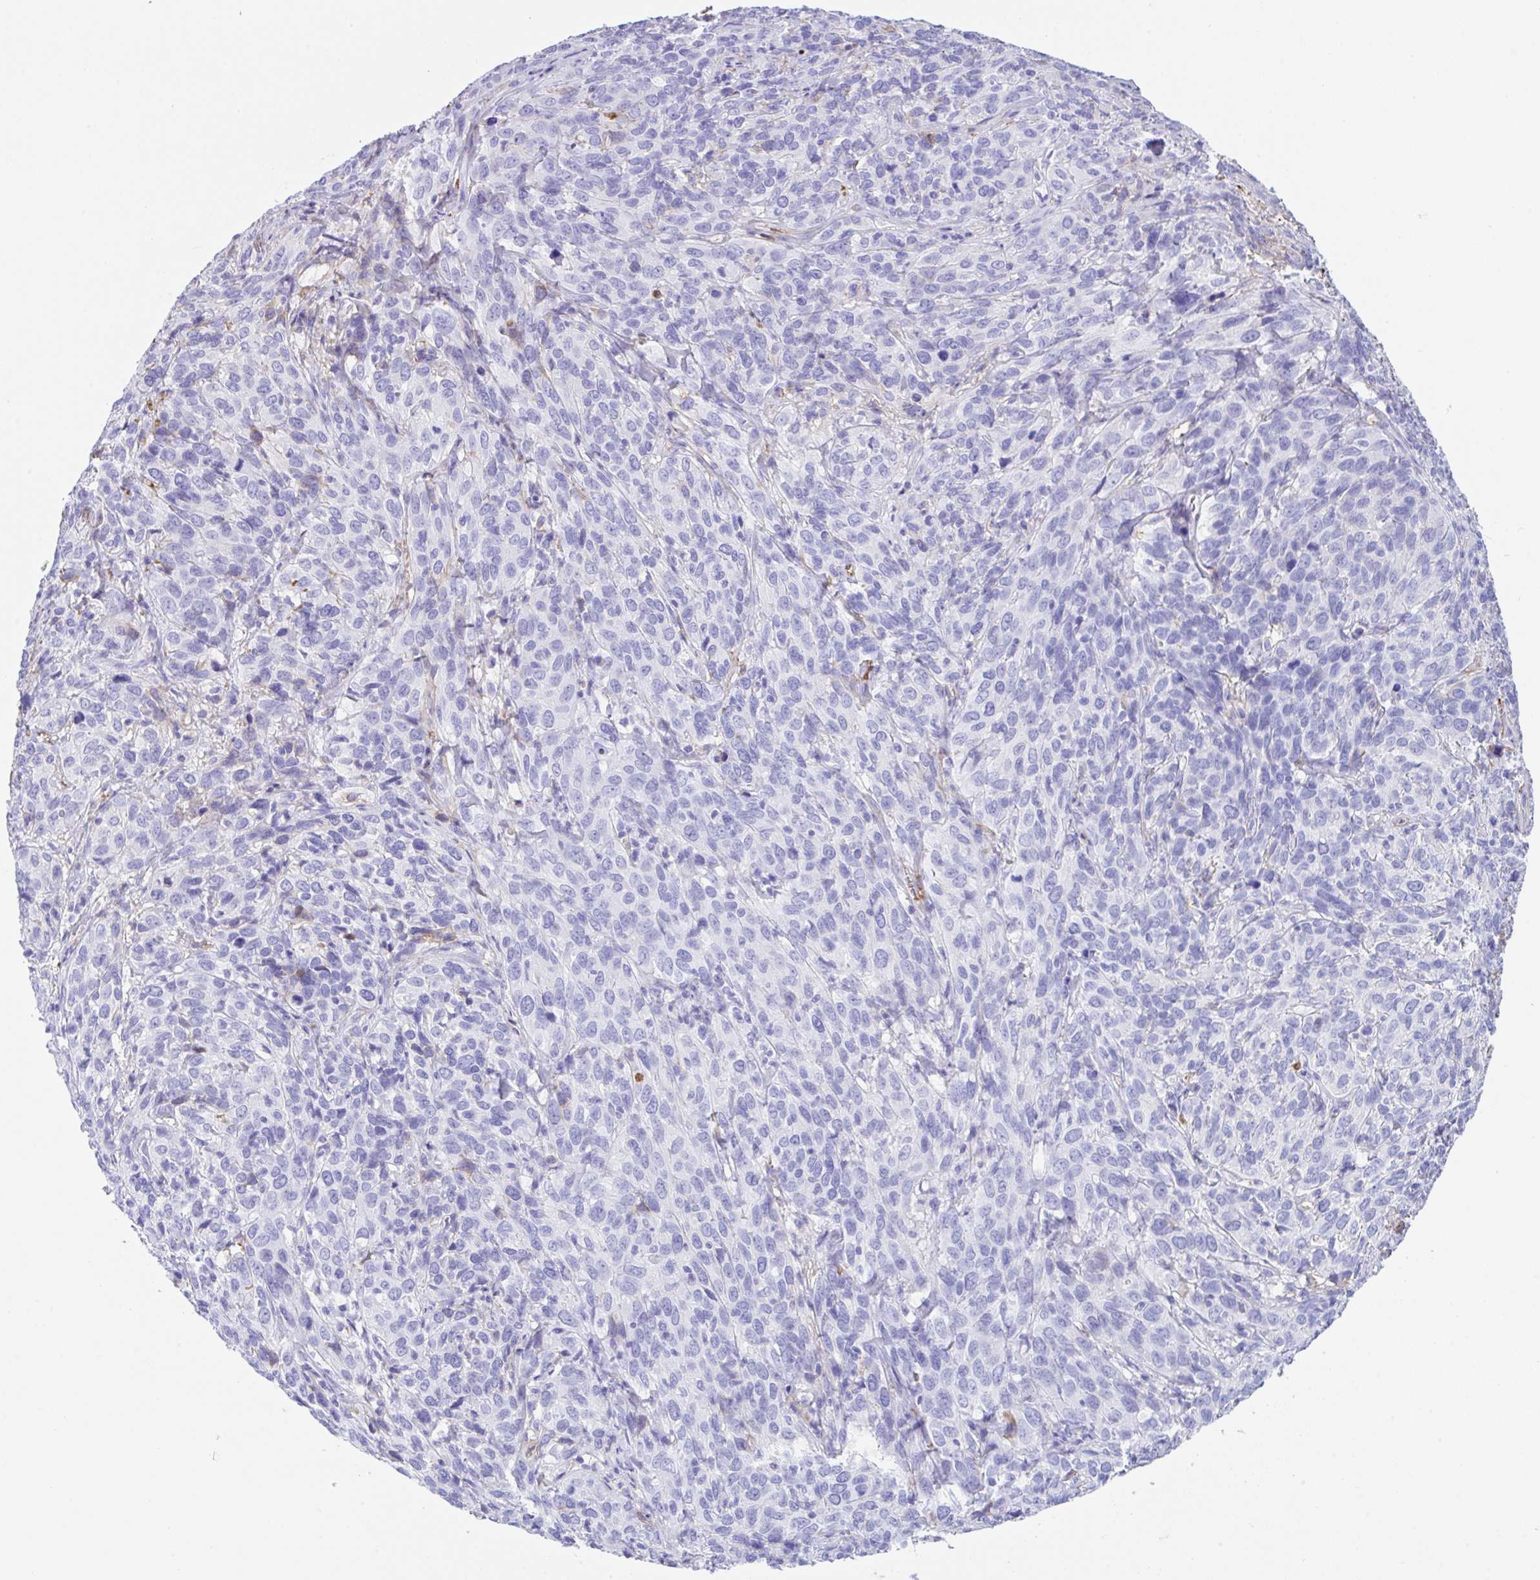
{"staining": {"intensity": "negative", "quantity": "none", "location": "none"}, "tissue": "cervical cancer", "cell_type": "Tumor cells", "image_type": "cancer", "snomed": [{"axis": "morphology", "description": "Squamous cell carcinoma, NOS"}, {"axis": "topography", "description": "Cervix"}], "caption": "The photomicrograph exhibits no staining of tumor cells in cervical cancer (squamous cell carcinoma).", "gene": "HOXC12", "patient": {"sex": "female", "age": 51}}